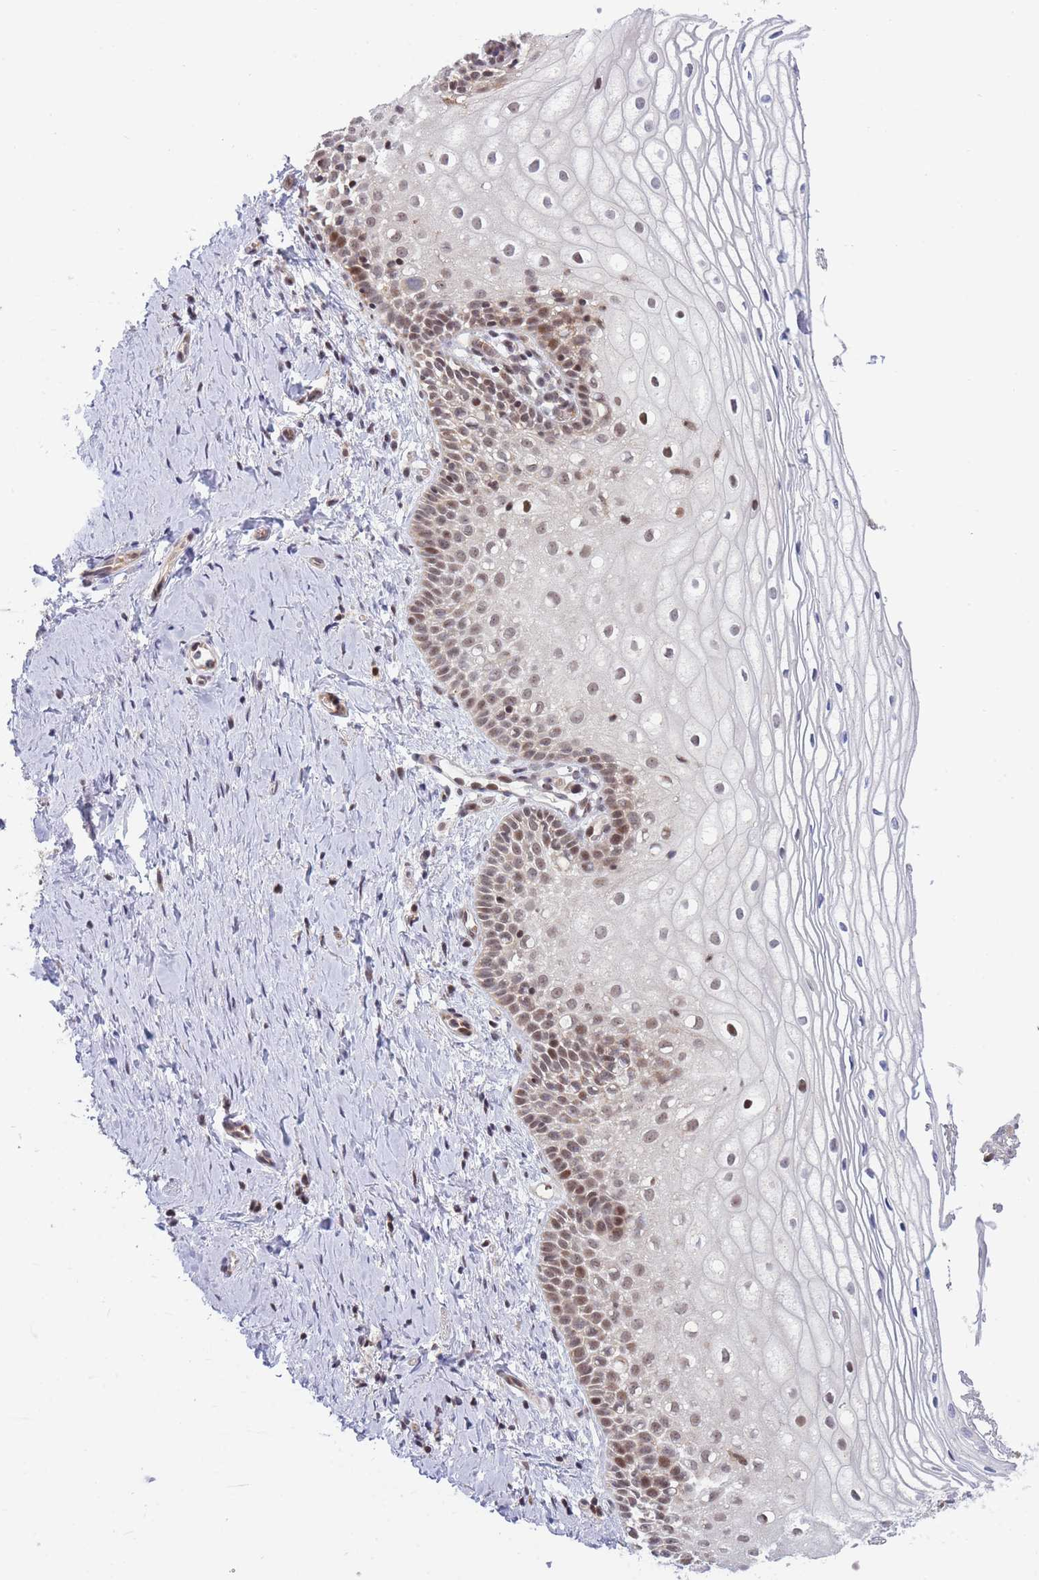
{"staining": {"intensity": "moderate", "quantity": "25%-75%", "location": "nuclear"}, "tissue": "vagina", "cell_type": "Squamous epithelial cells", "image_type": "normal", "snomed": [{"axis": "morphology", "description": "Normal tissue, NOS"}, {"axis": "topography", "description": "Vagina"}], "caption": "Brown immunohistochemical staining in normal vagina exhibits moderate nuclear staining in about 25%-75% of squamous epithelial cells. The staining was performed using DAB (3,3'-diaminobenzidine), with brown indicating positive protein expression. Nuclei are stained blue with hematoxylin.", "gene": "BOD1L1", "patient": {"sex": "female", "age": 56}}